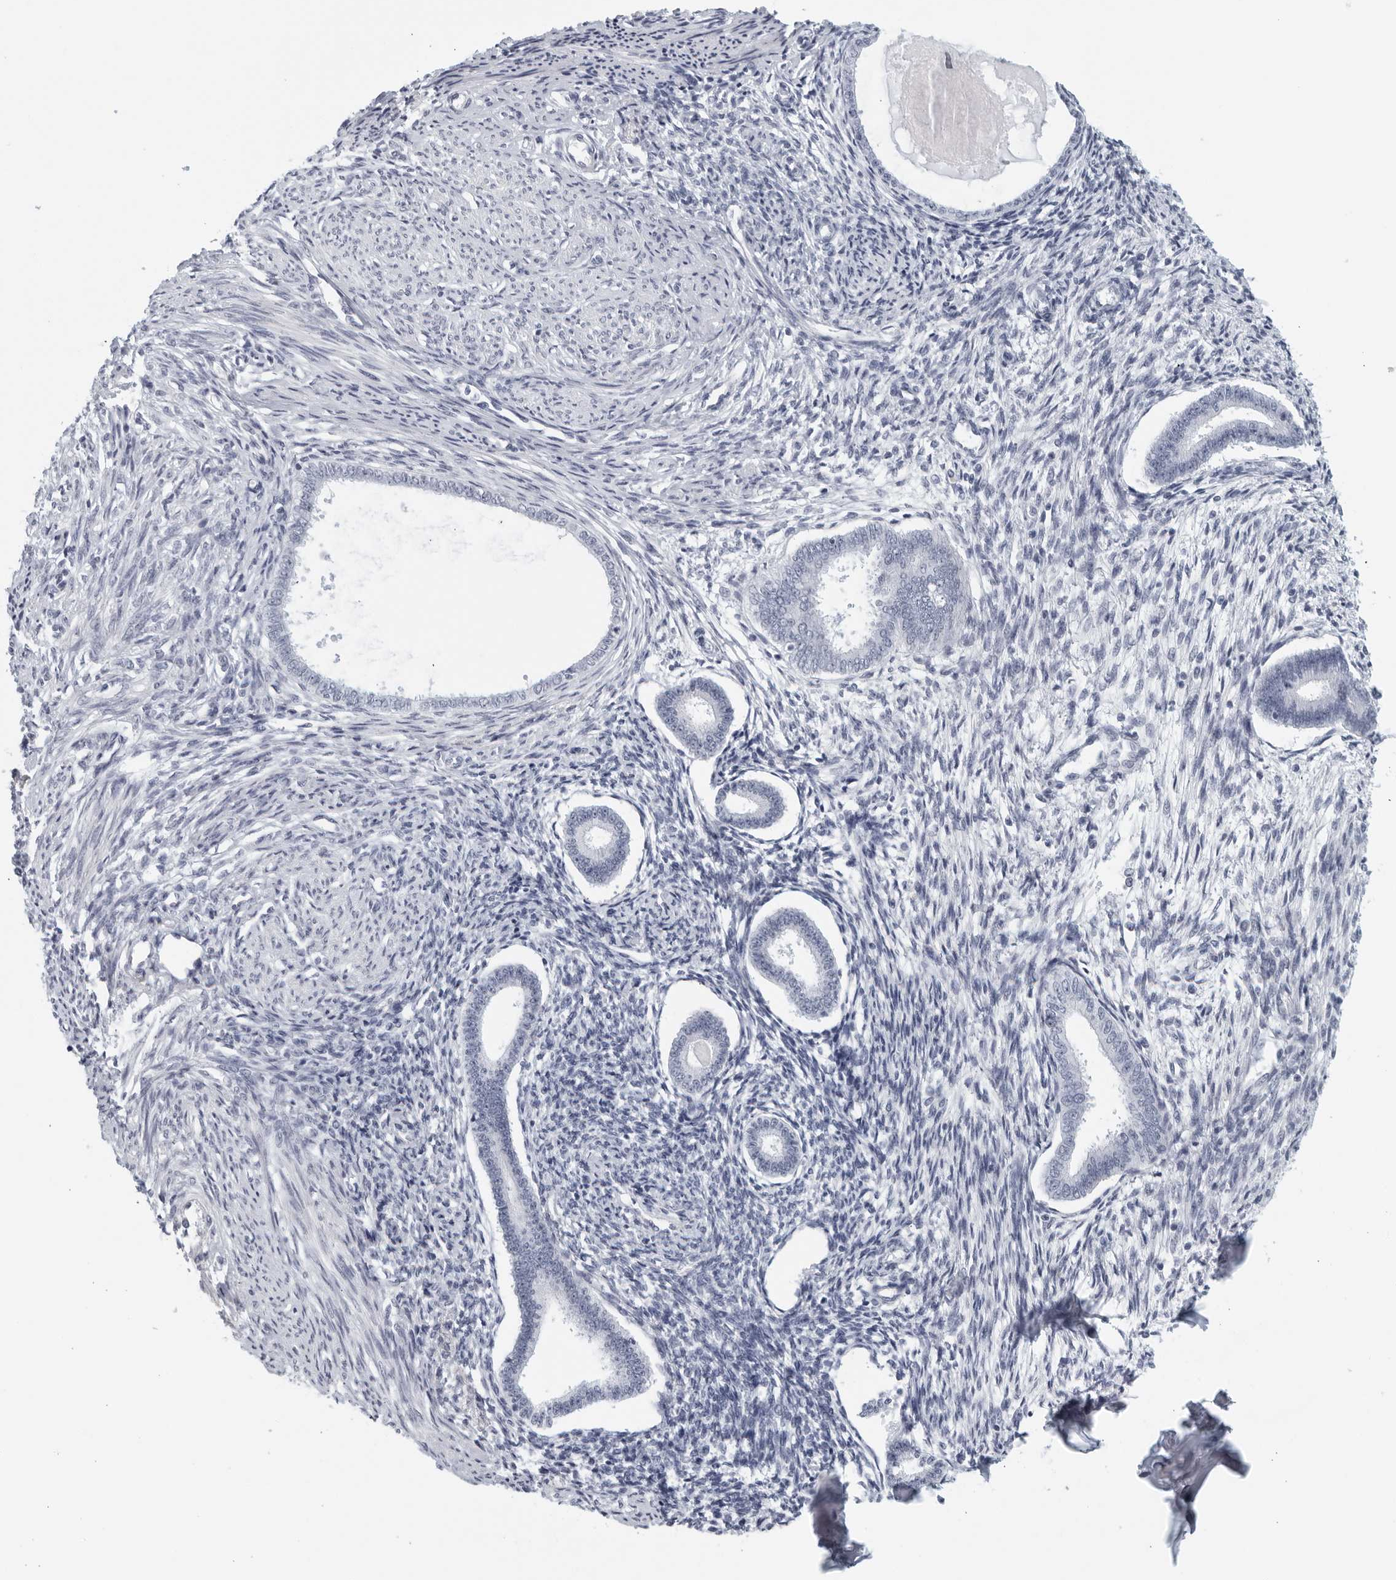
{"staining": {"intensity": "negative", "quantity": "none", "location": "none"}, "tissue": "endometrium", "cell_type": "Cells in endometrial stroma", "image_type": "normal", "snomed": [{"axis": "morphology", "description": "Normal tissue, NOS"}, {"axis": "topography", "description": "Endometrium"}], "caption": "DAB (3,3'-diaminobenzidine) immunohistochemical staining of unremarkable human endometrium displays no significant positivity in cells in endometrial stroma. (DAB immunohistochemistry (IHC), high magnification).", "gene": "KLK7", "patient": {"sex": "female", "age": 56}}